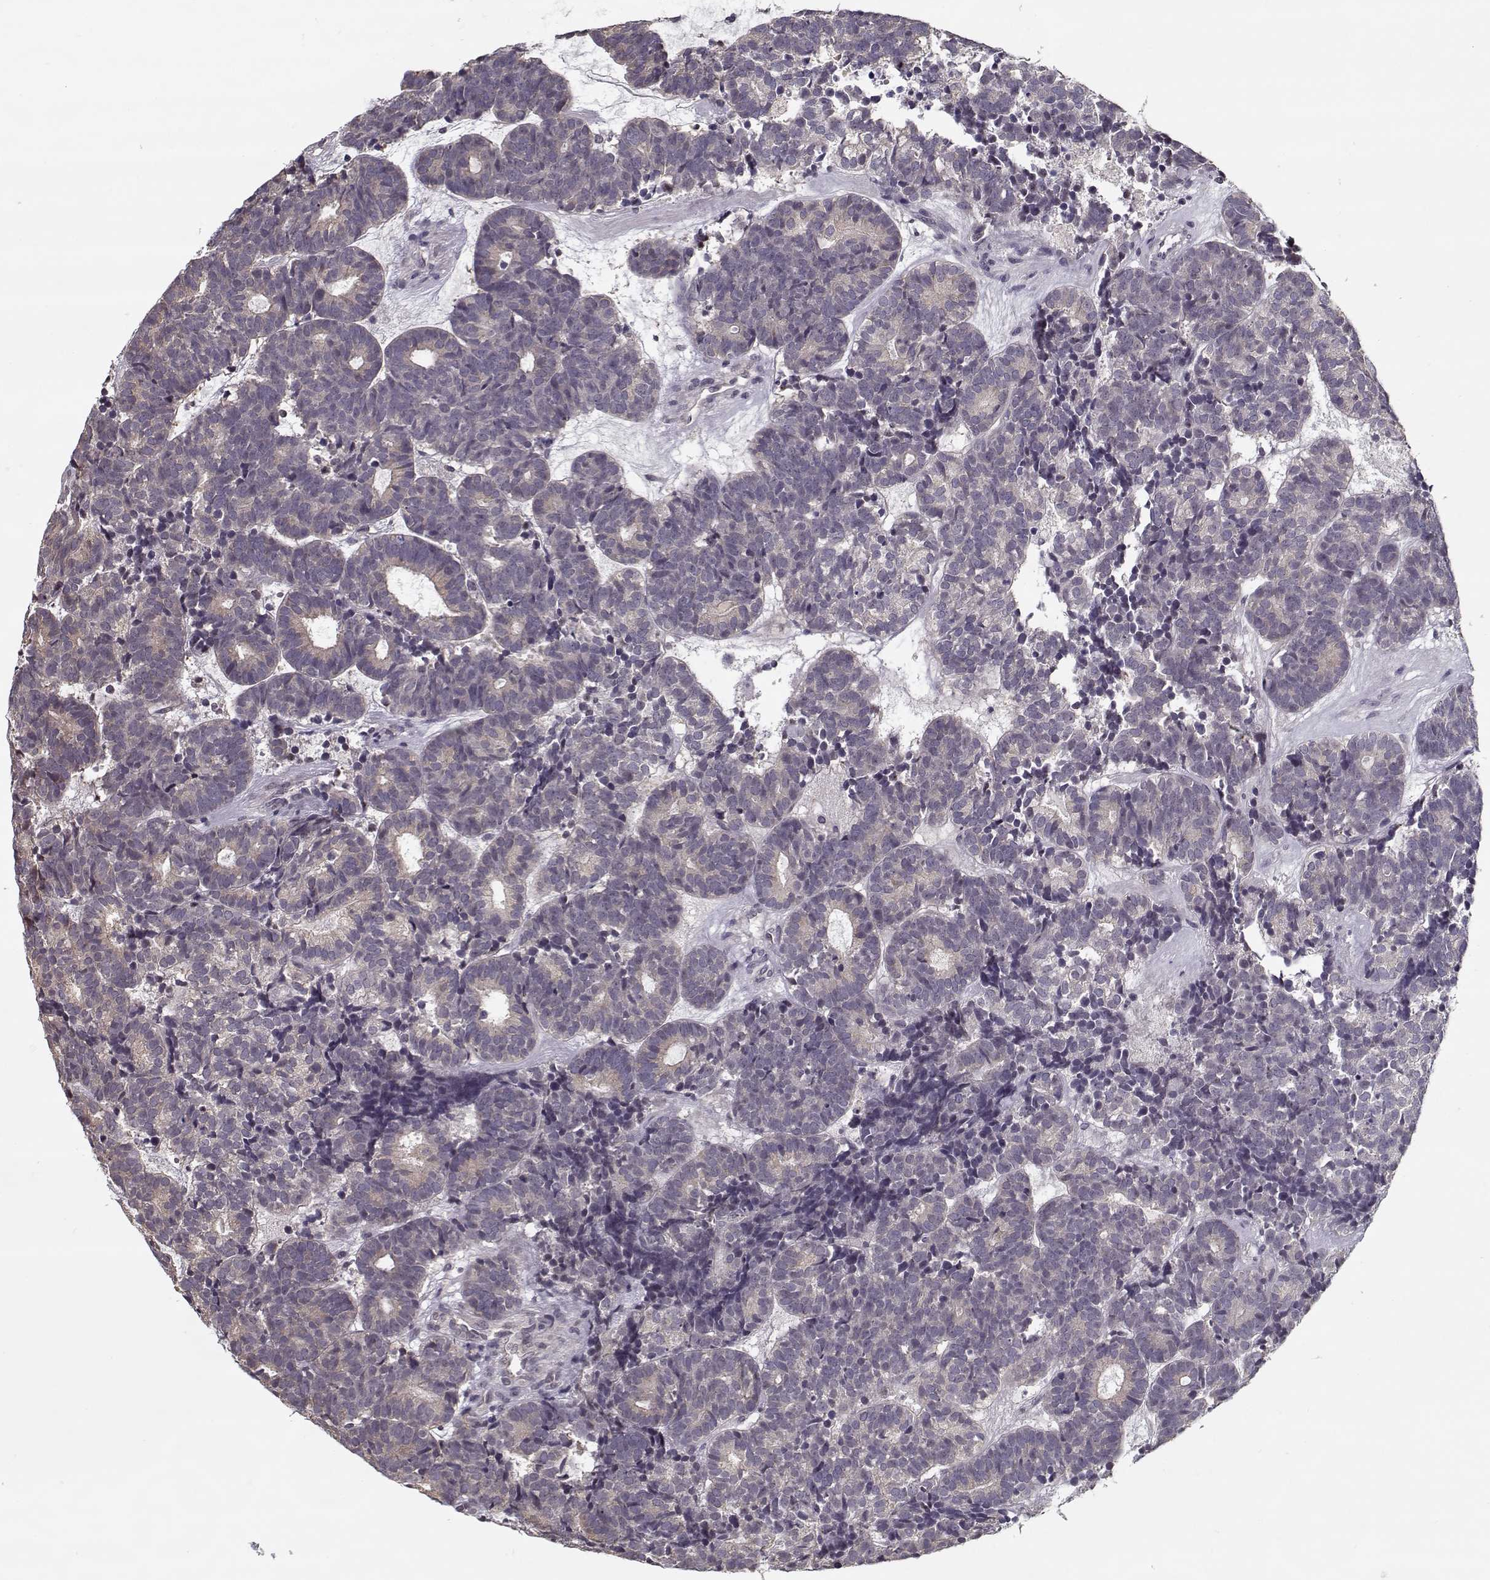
{"staining": {"intensity": "negative", "quantity": "none", "location": "none"}, "tissue": "head and neck cancer", "cell_type": "Tumor cells", "image_type": "cancer", "snomed": [{"axis": "morphology", "description": "Adenocarcinoma, NOS"}, {"axis": "topography", "description": "Head-Neck"}], "caption": "DAB immunohistochemical staining of head and neck adenocarcinoma exhibits no significant expression in tumor cells.", "gene": "TESPA1", "patient": {"sex": "female", "age": 81}}